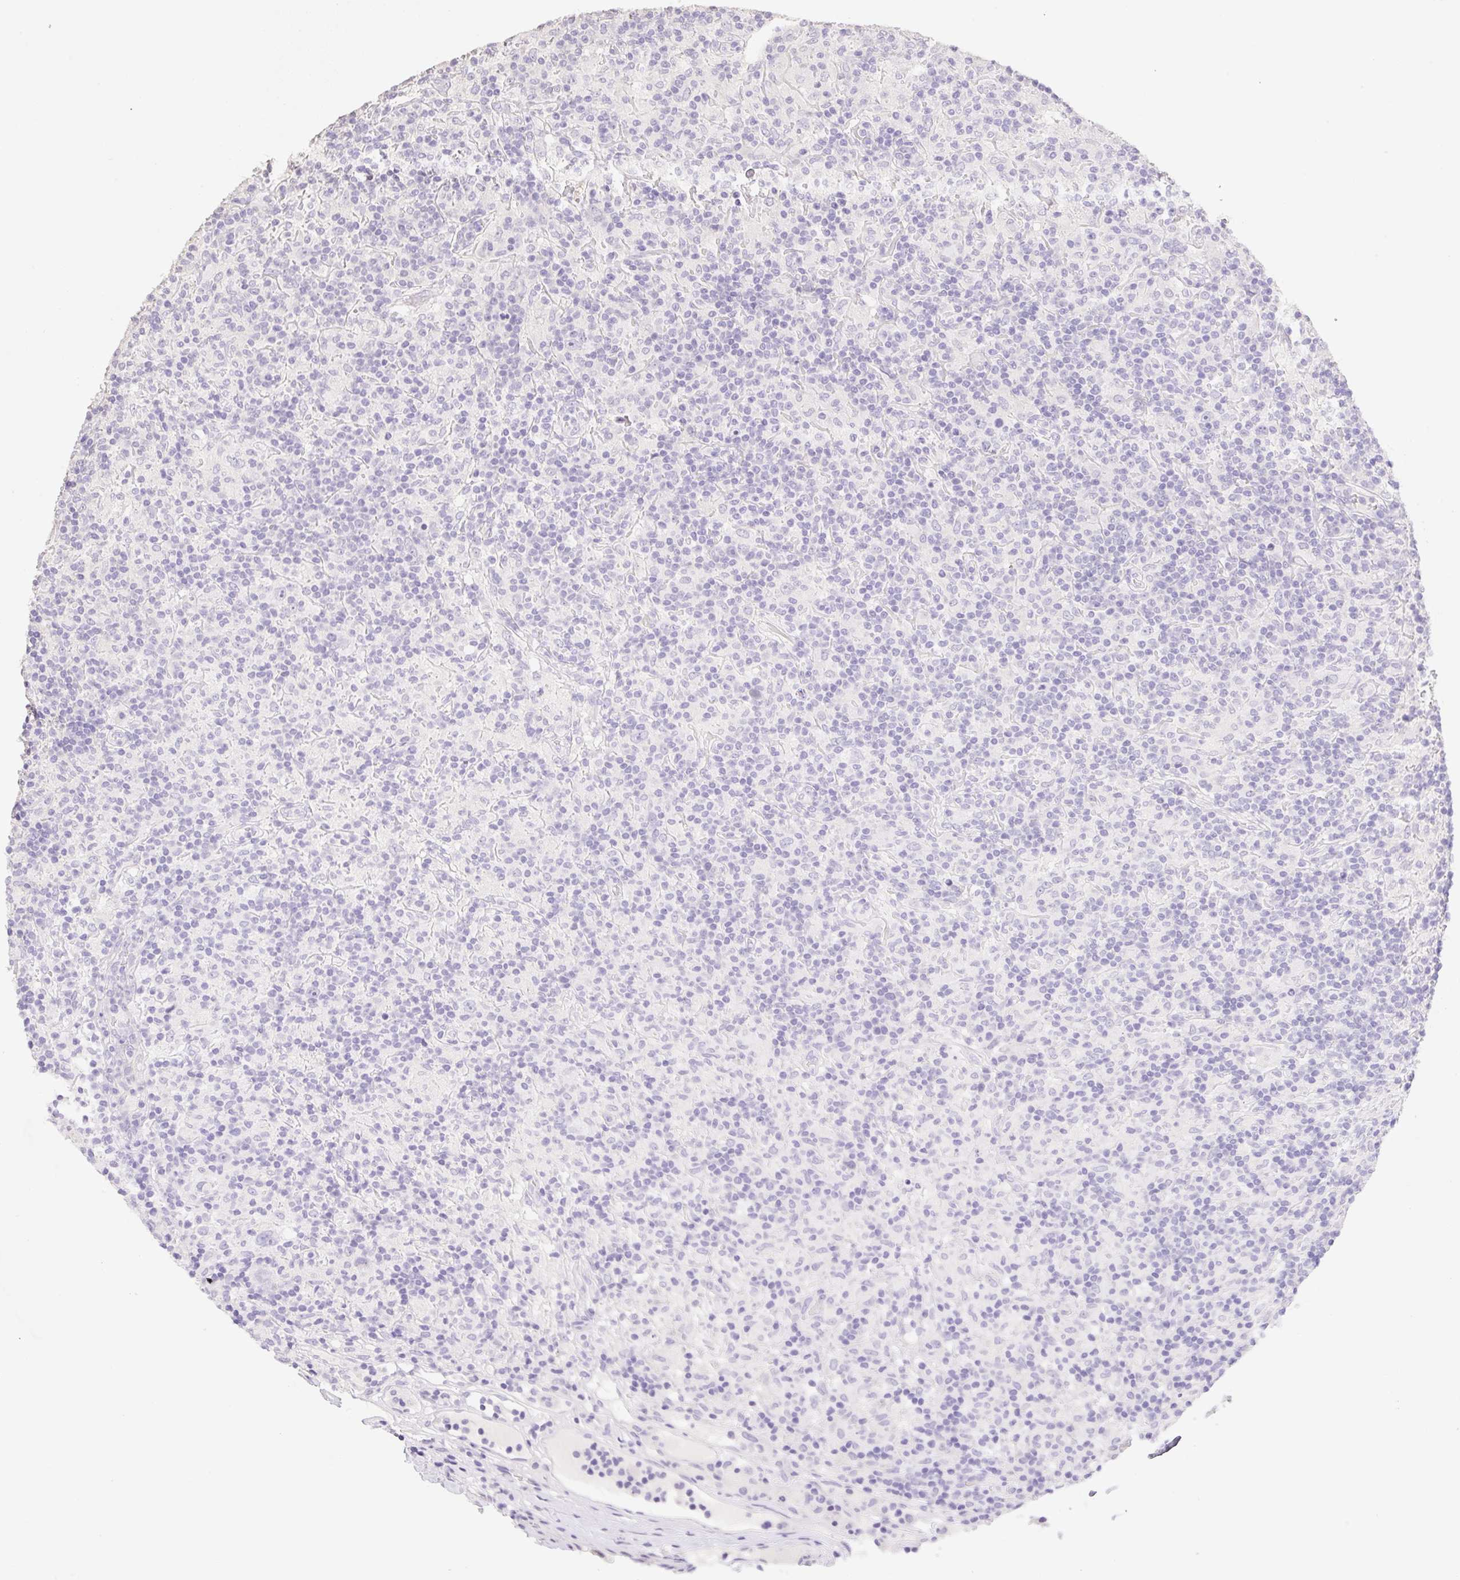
{"staining": {"intensity": "negative", "quantity": "none", "location": "none"}, "tissue": "lymphoma", "cell_type": "Tumor cells", "image_type": "cancer", "snomed": [{"axis": "morphology", "description": "Hodgkin's disease, NOS"}, {"axis": "topography", "description": "Lymph node"}], "caption": "Immunohistochemistry histopathology image of neoplastic tissue: human lymphoma stained with DAB (3,3'-diaminobenzidine) demonstrates no significant protein positivity in tumor cells.", "gene": "HCRTR2", "patient": {"sex": "male", "age": 70}}